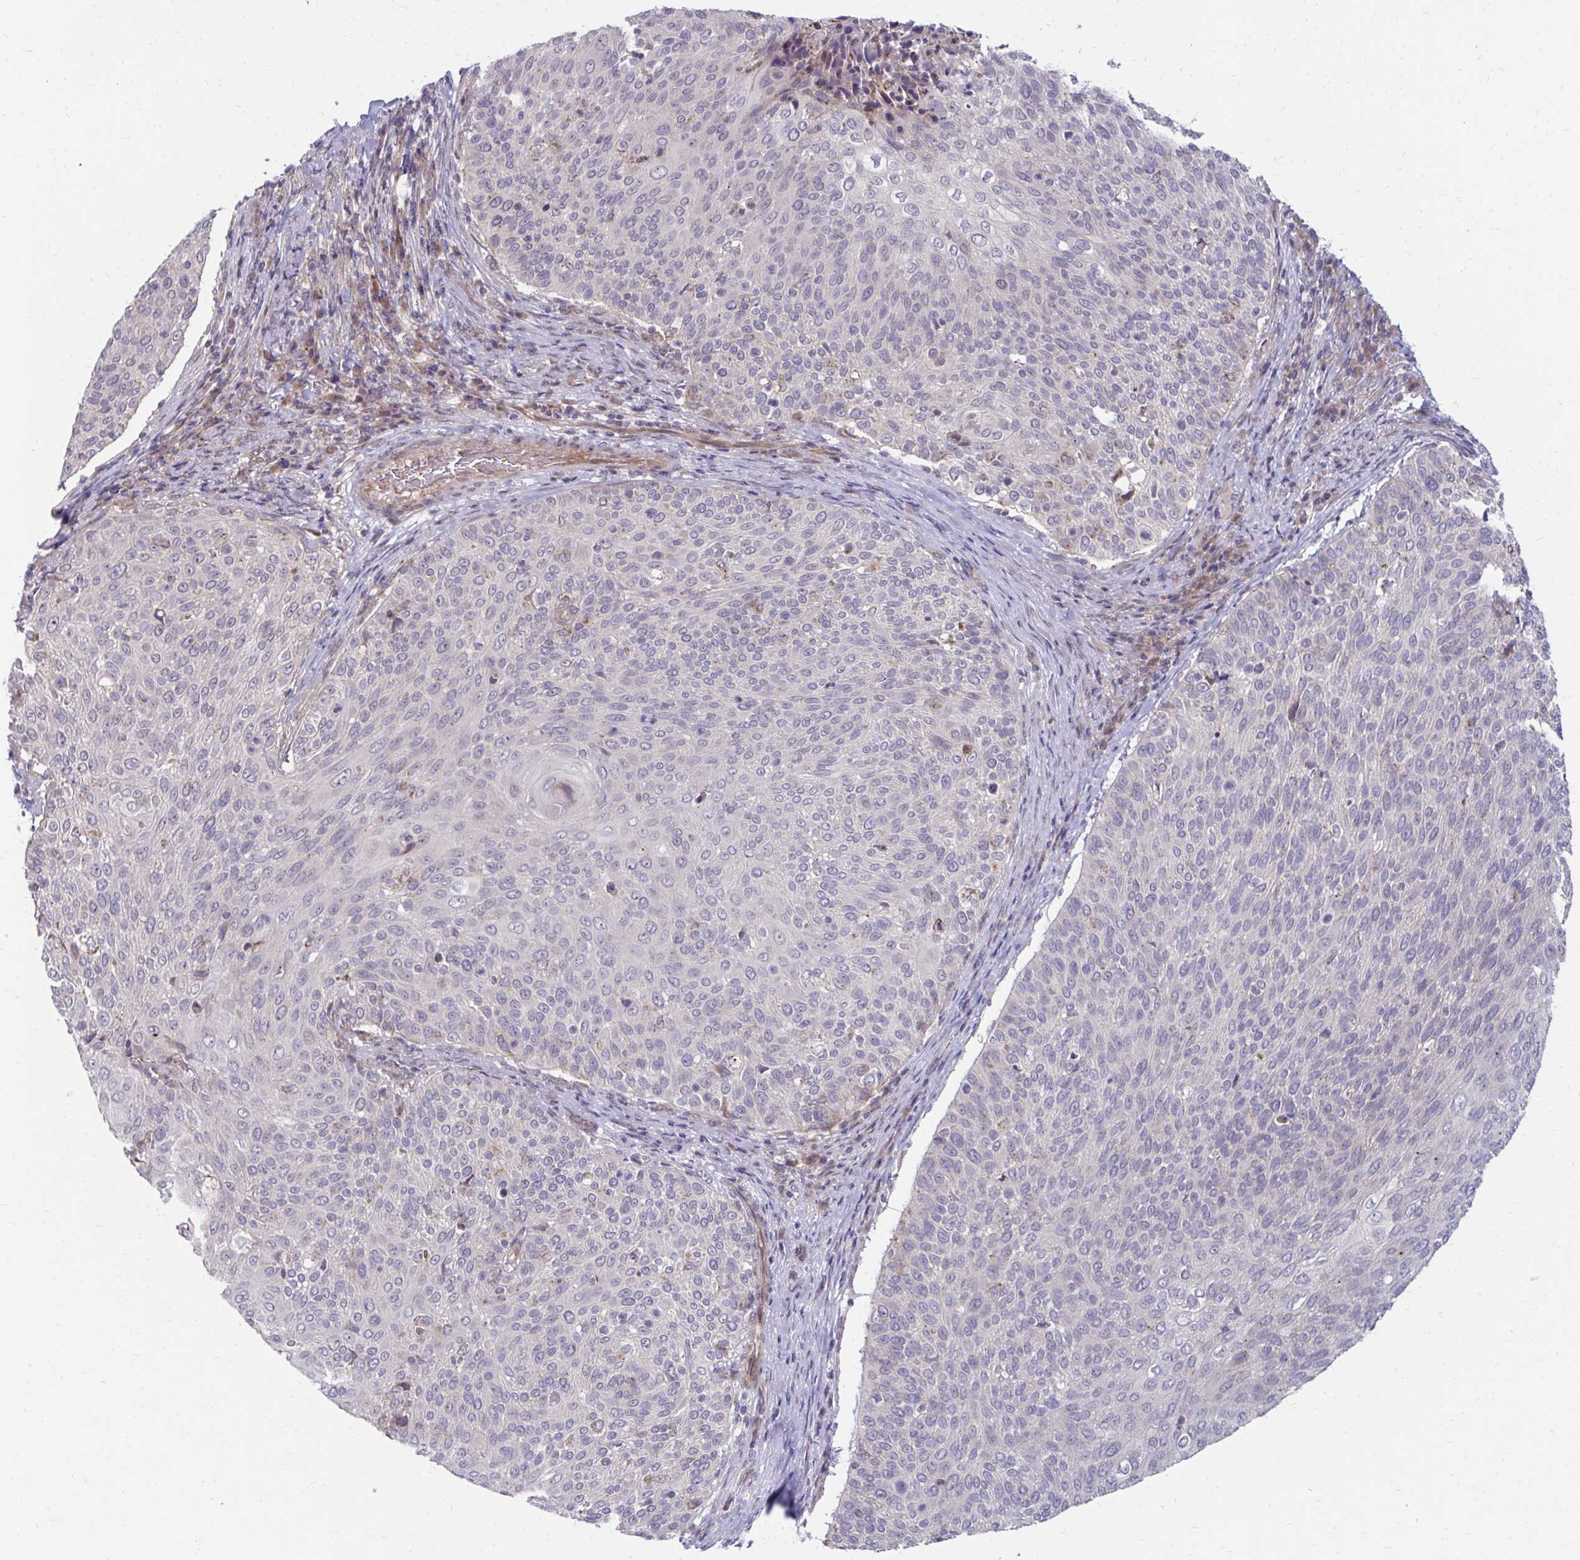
{"staining": {"intensity": "negative", "quantity": "none", "location": "none"}, "tissue": "cervical cancer", "cell_type": "Tumor cells", "image_type": "cancer", "snomed": [{"axis": "morphology", "description": "Squamous cell carcinoma, NOS"}, {"axis": "topography", "description": "Cervix"}], "caption": "IHC micrograph of neoplastic tissue: cervical squamous cell carcinoma stained with DAB (3,3'-diaminobenzidine) reveals no significant protein staining in tumor cells.", "gene": "ITPR2", "patient": {"sex": "female", "age": 31}}